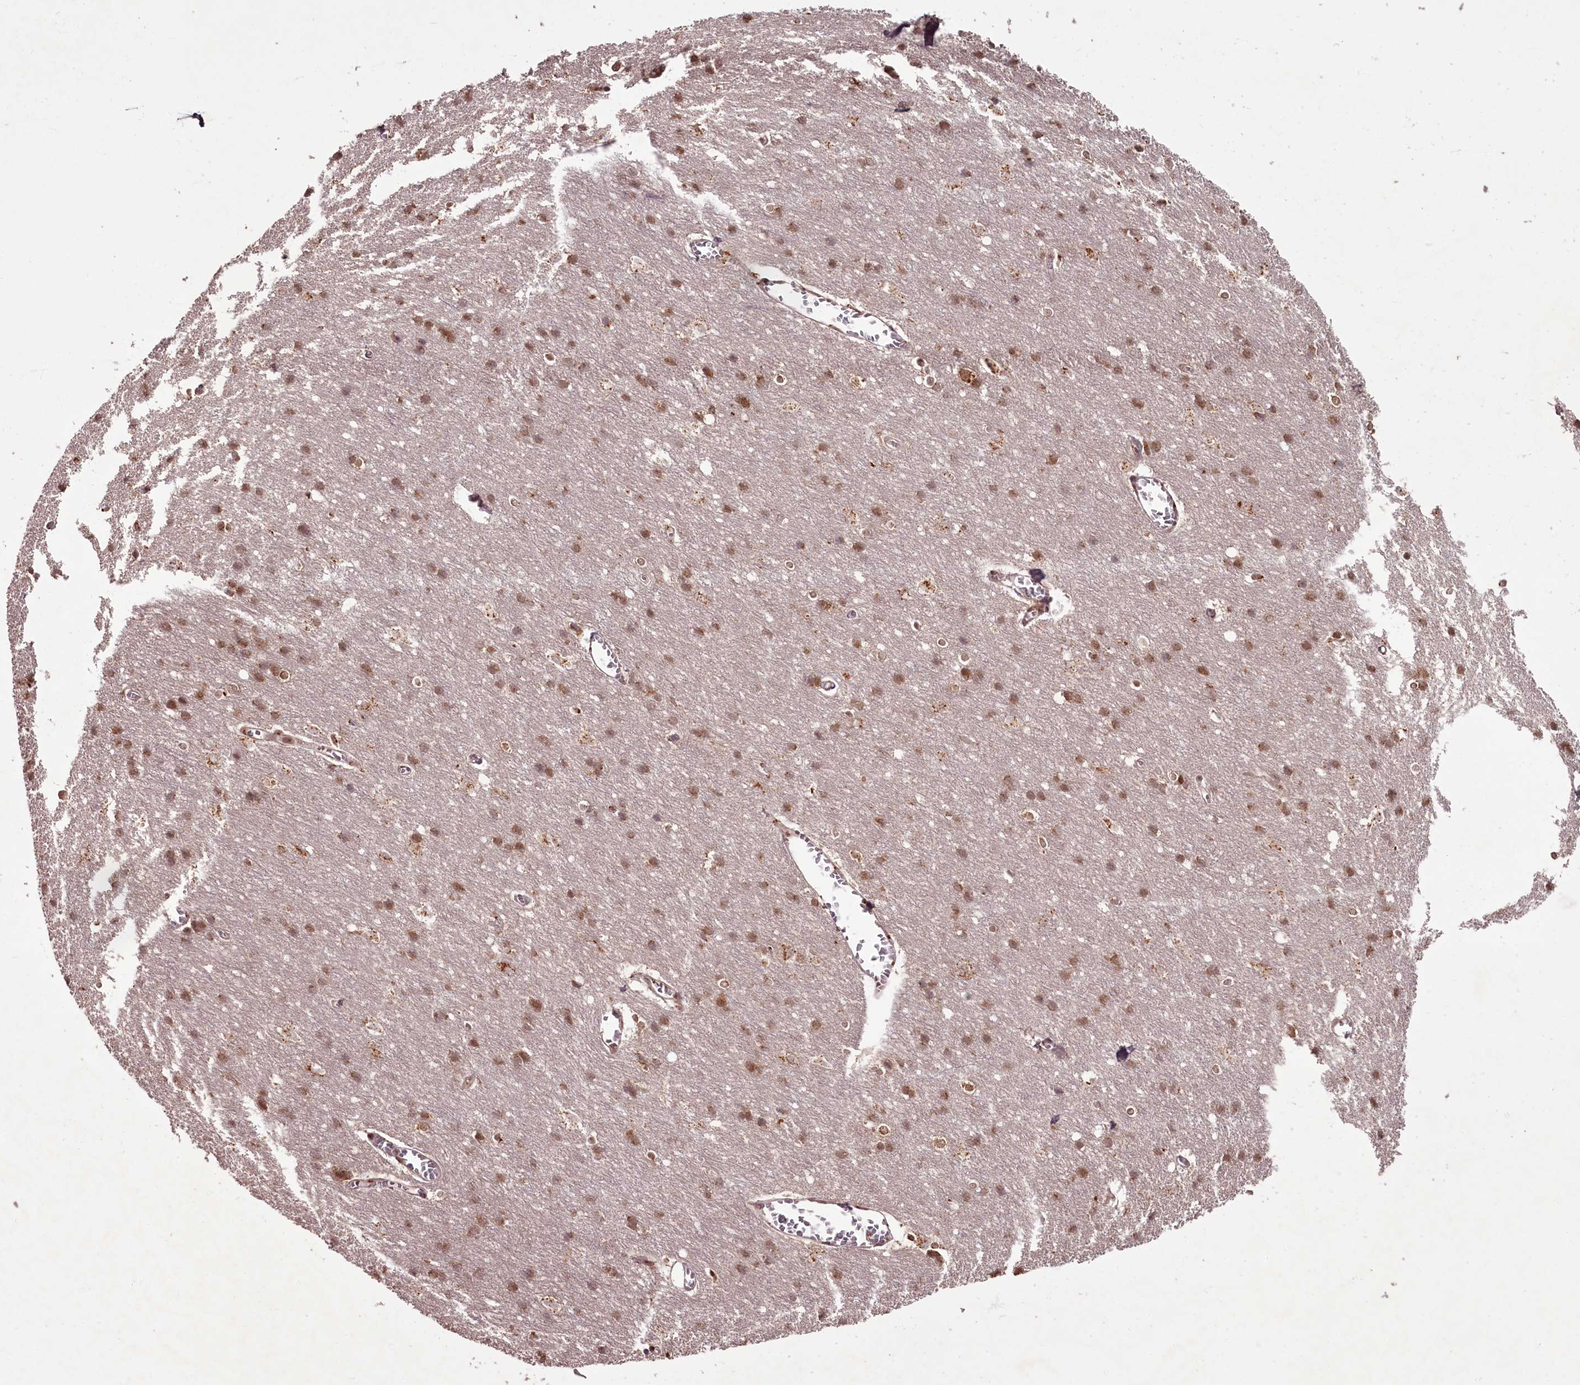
{"staining": {"intensity": "weak", "quantity": "25%-75%", "location": "nuclear"}, "tissue": "cerebral cortex", "cell_type": "Endothelial cells", "image_type": "normal", "snomed": [{"axis": "morphology", "description": "Normal tissue, NOS"}, {"axis": "topography", "description": "Cerebral cortex"}], "caption": "High-power microscopy captured an immunohistochemistry (IHC) histopathology image of normal cerebral cortex, revealing weak nuclear staining in approximately 25%-75% of endothelial cells.", "gene": "CEP83", "patient": {"sex": "male", "age": 54}}